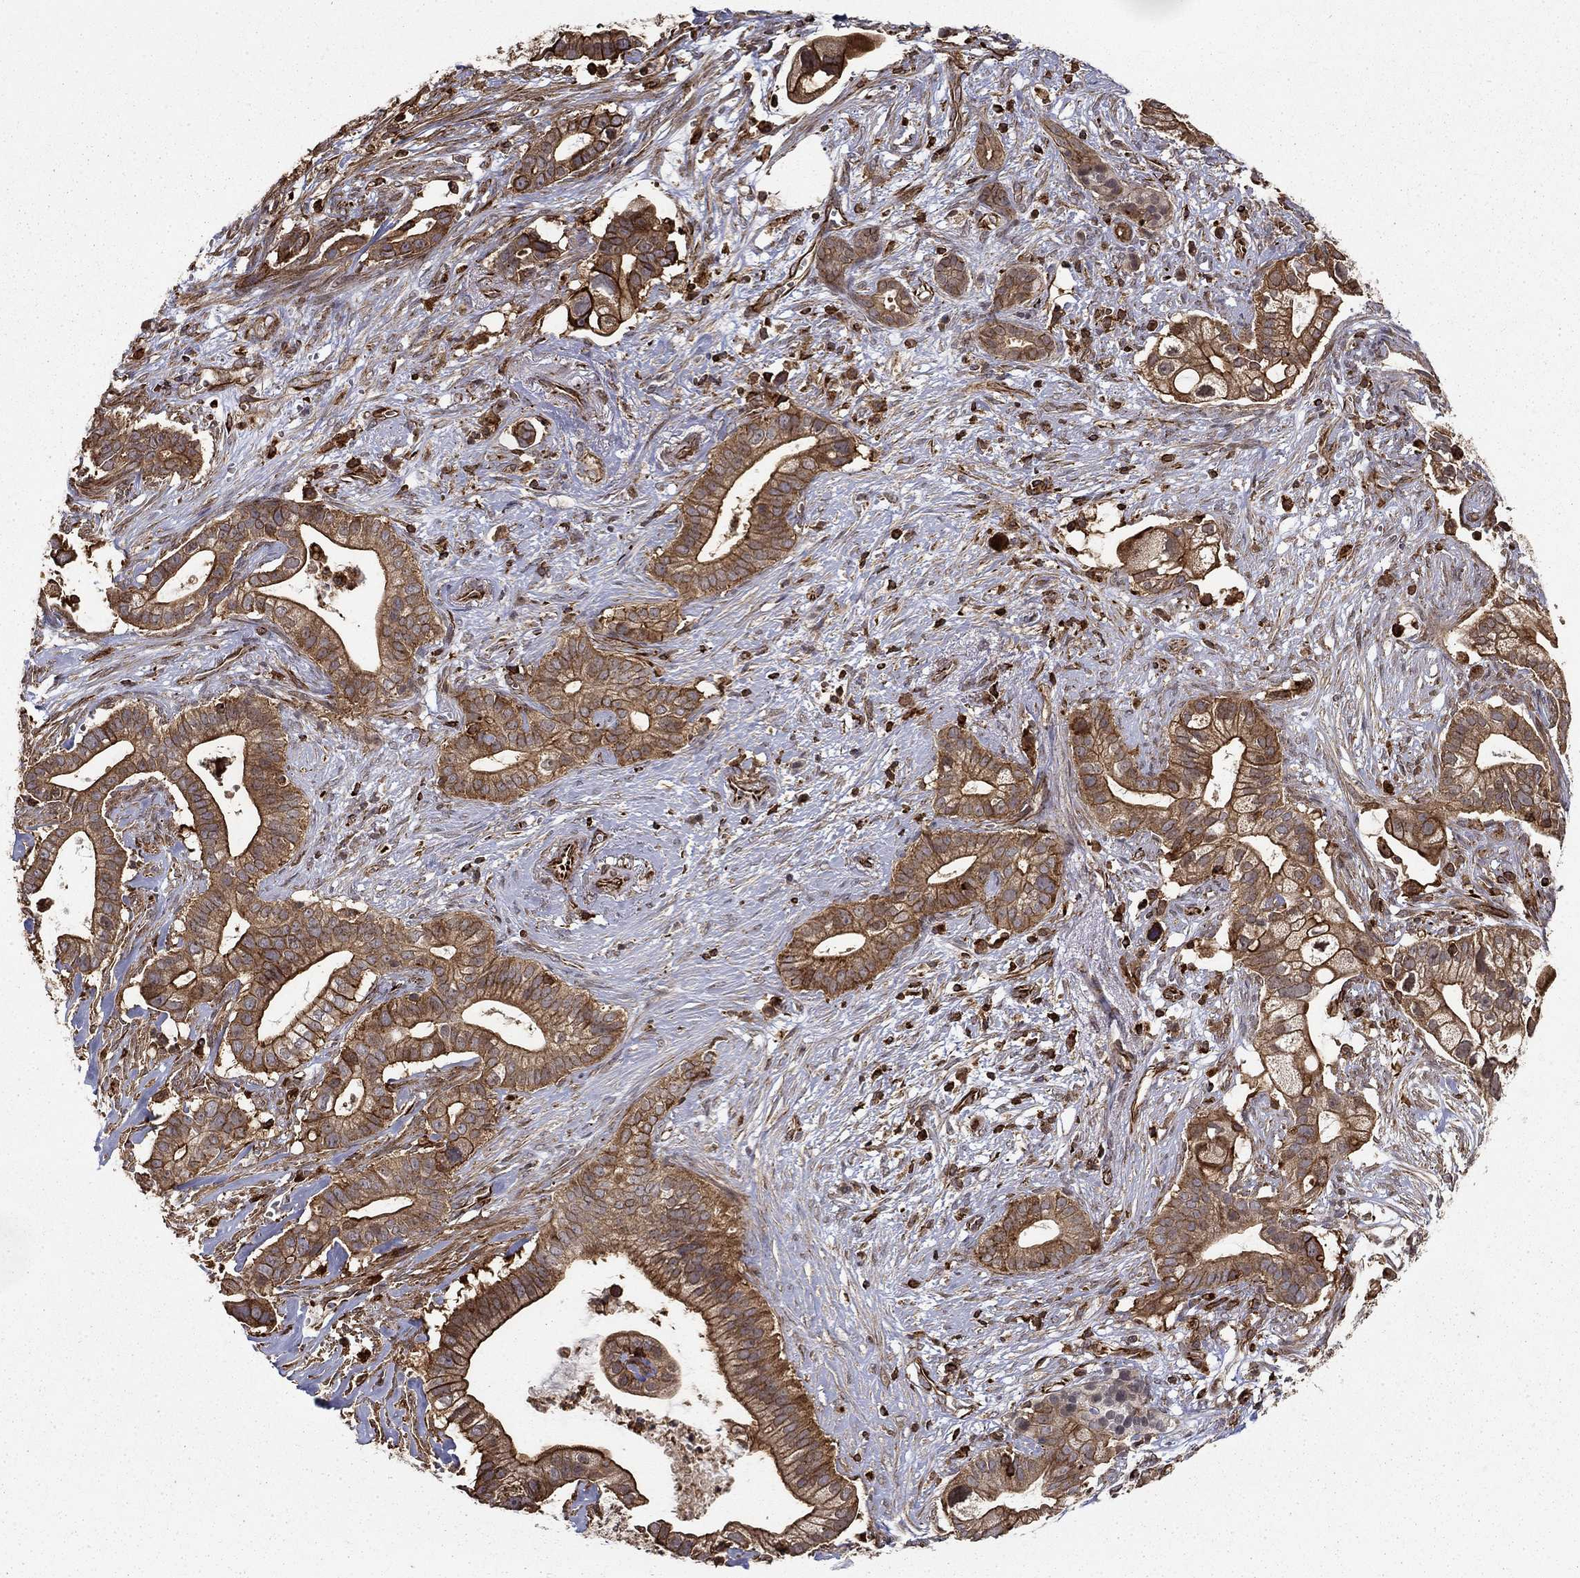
{"staining": {"intensity": "strong", "quantity": "25%-75%", "location": "cytoplasmic/membranous"}, "tissue": "pancreatic cancer", "cell_type": "Tumor cells", "image_type": "cancer", "snomed": [{"axis": "morphology", "description": "Adenocarcinoma, NOS"}, {"axis": "topography", "description": "Pancreas"}], "caption": "Immunohistochemistry micrograph of neoplastic tissue: pancreatic cancer (adenocarcinoma) stained using immunohistochemistry (IHC) demonstrates high levels of strong protein expression localized specifically in the cytoplasmic/membranous of tumor cells, appearing as a cytoplasmic/membranous brown color.", "gene": "ADM", "patient": {"sex": "male", "age": 61}}